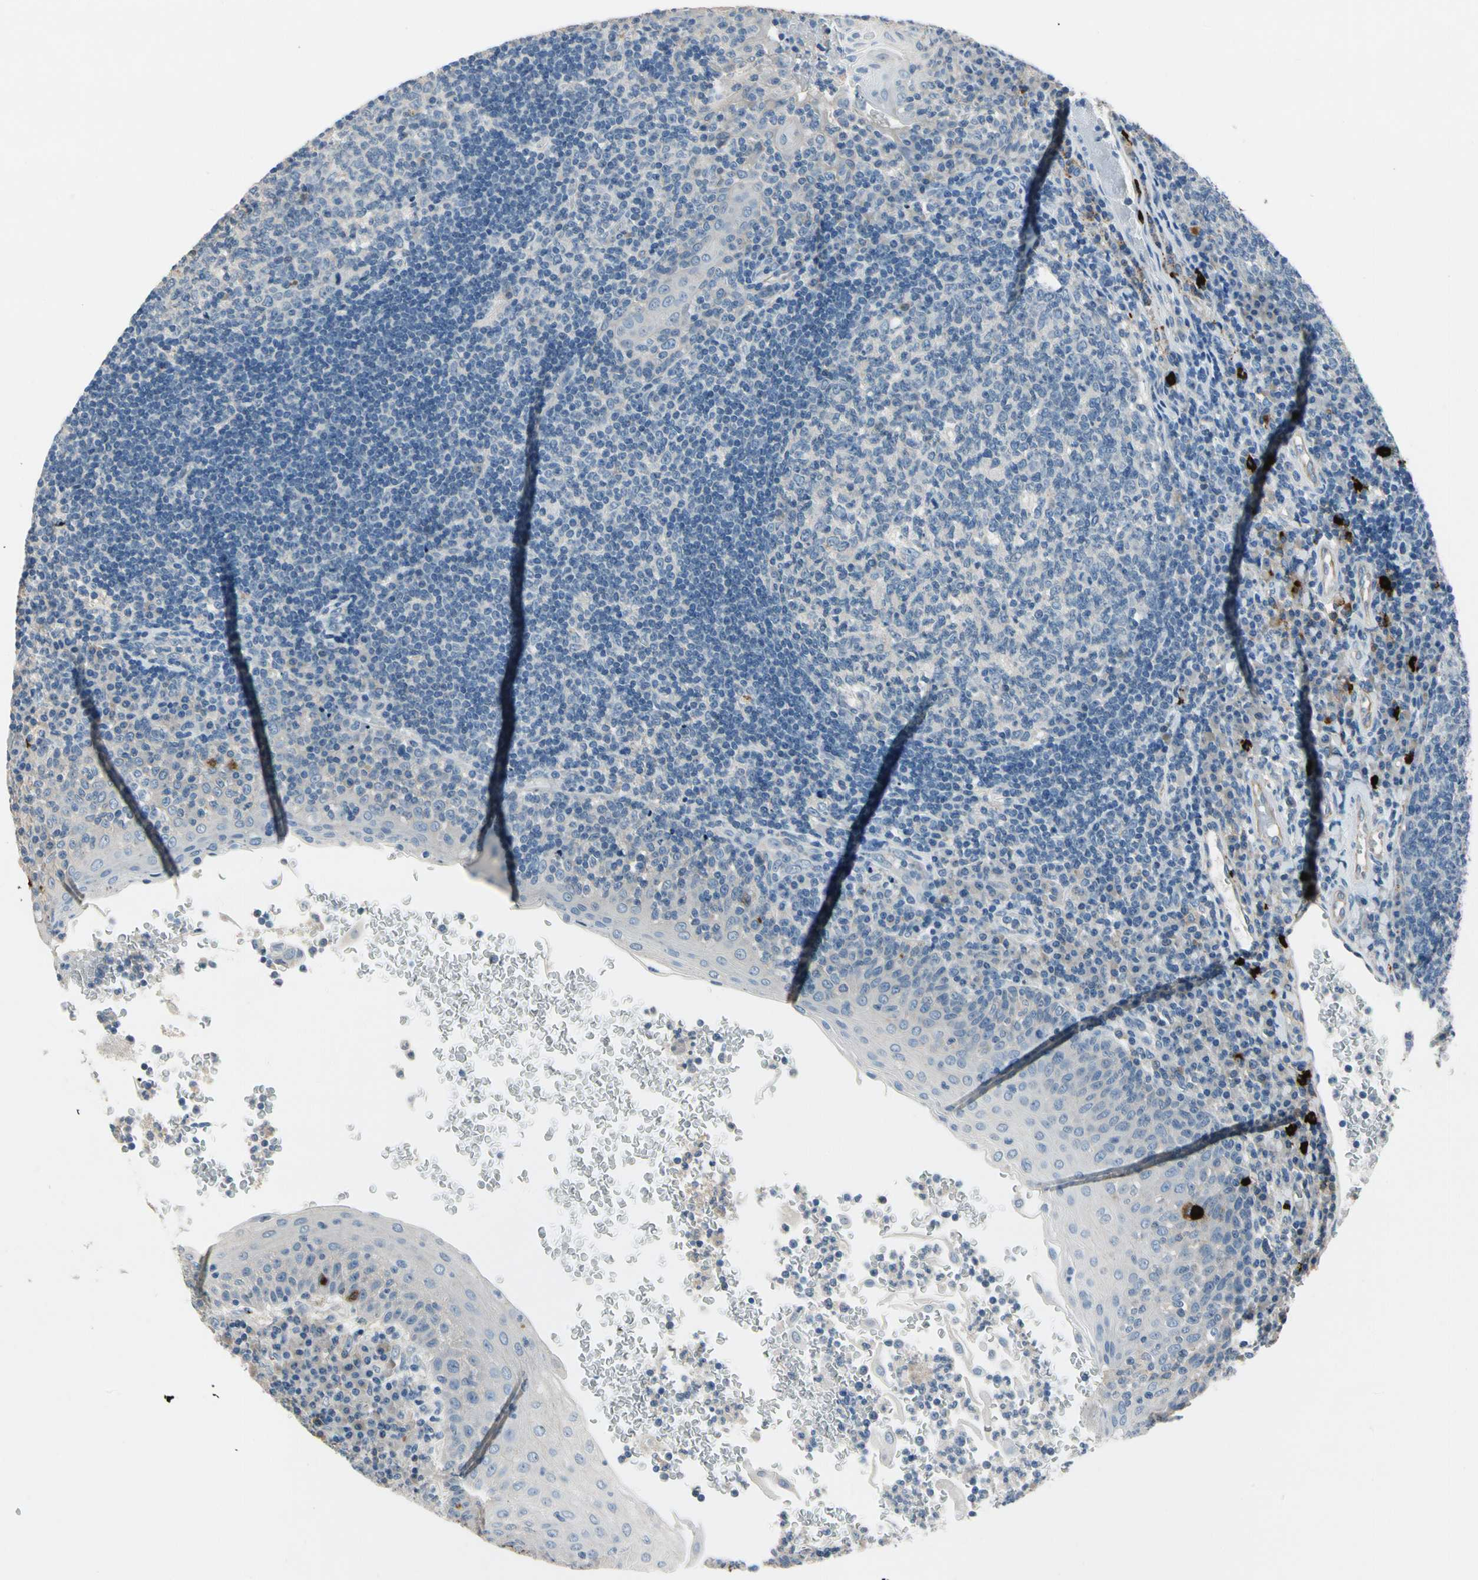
{"staining": {"intensity": "negative", "quantity": "none", "location": "none"}, "tissue": "tonsil", "cell_type": "Germinal center cells", "image_type": "normal", "snomed": [{"axis": "morphology", "description": "Normal tissue, NOS"}, {"axis": "topography", "description": "Tonsil"}], "caption": "This is an IHC photomicrograph of unremarkable human tonsil. There is no expression in germinal center cells.", "gene": "CPA3", "patient": {"sex": "female", "age": 40}}